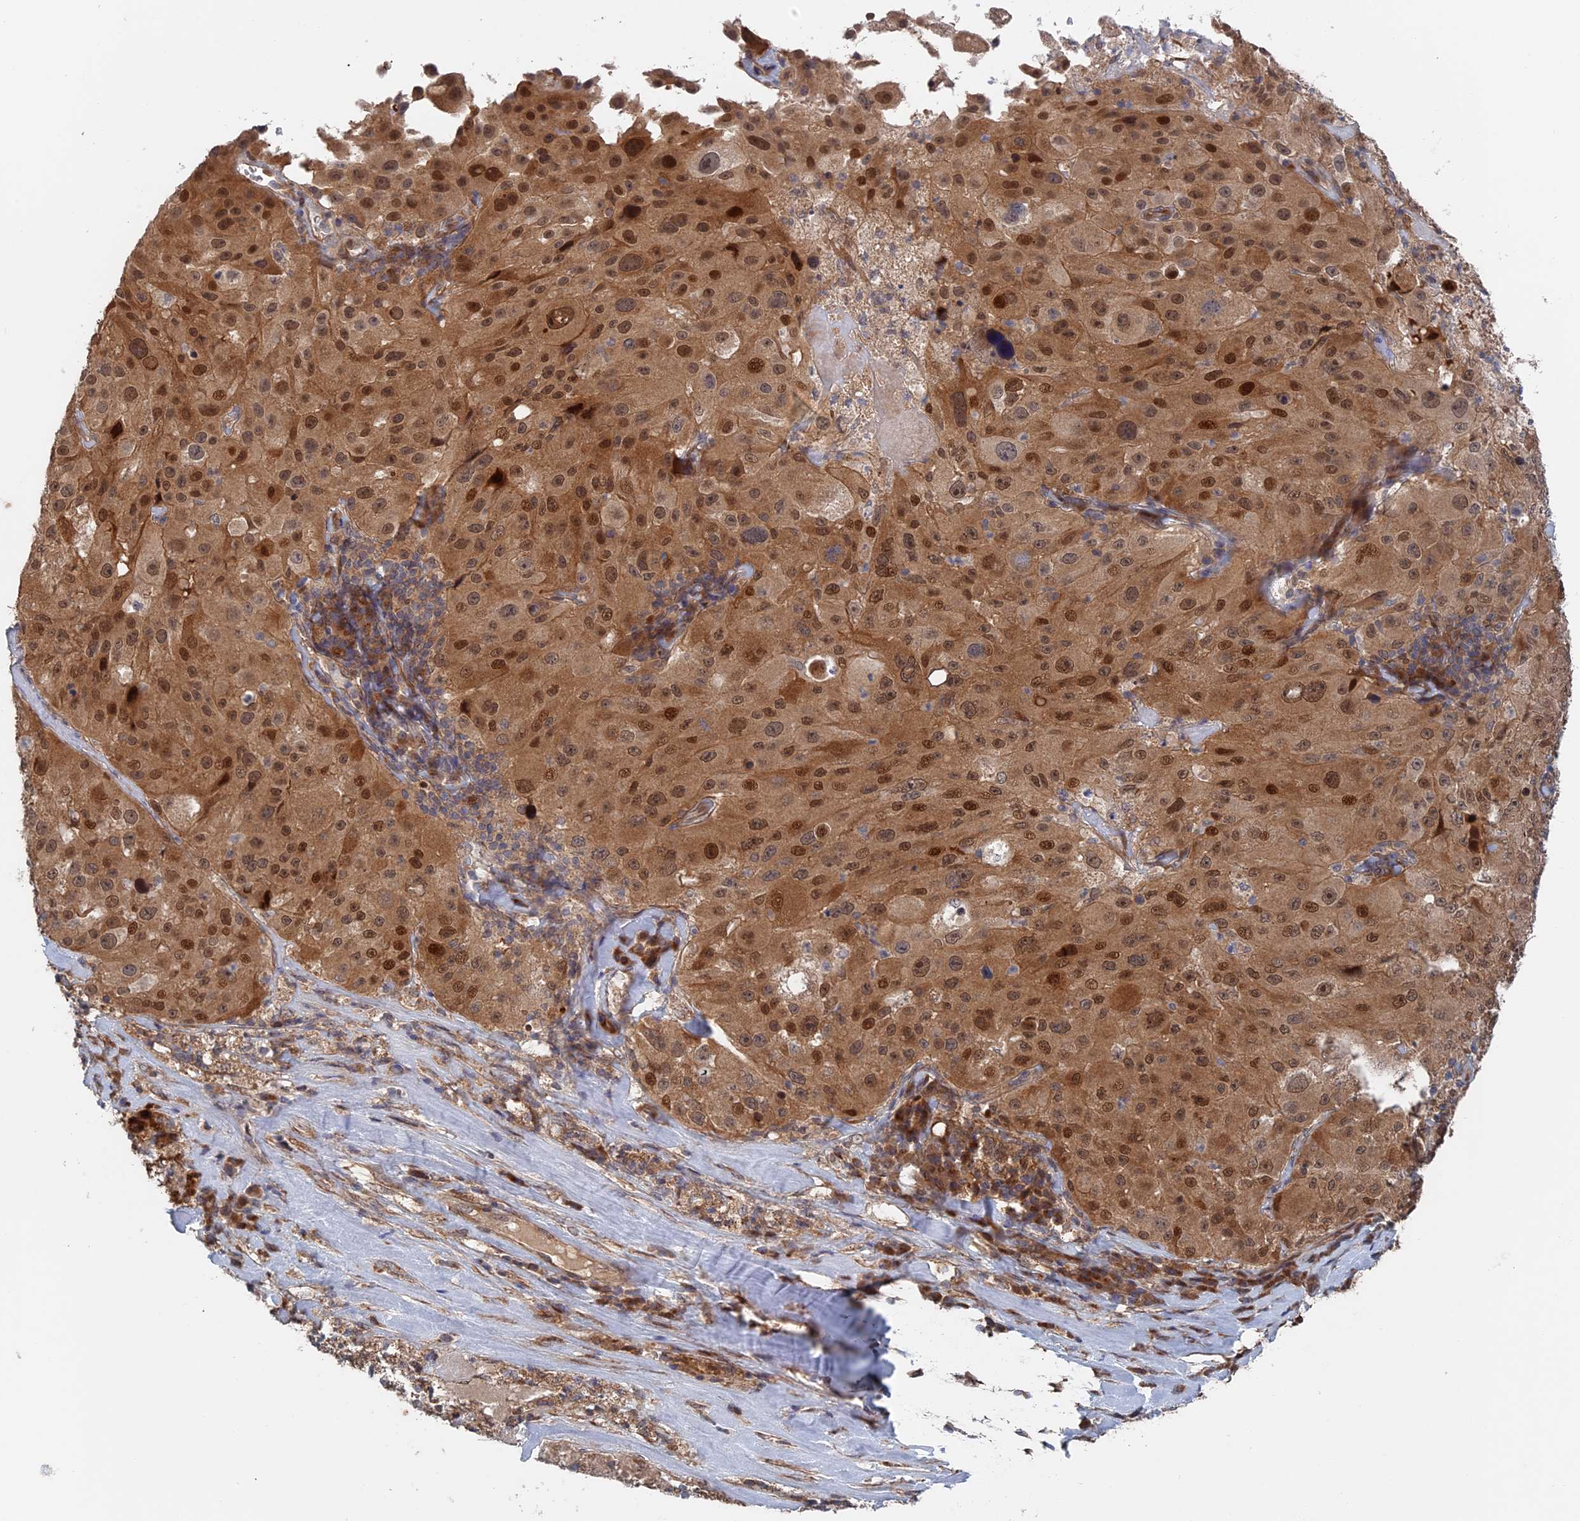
{"staining": {"intensity": "moderate", "quantity": ">75%", "location": "cytoplasmic/membranous,nuclear"}, "tissue": "melanoma", "cell_type": "Tumor cells", "image_type": "cancer", "snomed": [{"axis": "morphology", "description": "Malignant melanoma, Metastatic site"}, {"axis": "topography", "description": "Lymph node"}], "caption": "This is a histology image of immunohistochemistry (IHC) staining of melanoma, which shows moderate expression in the cytoplasmic/membranous and nuclear of tumor cells.", "gene": "ELOVL6", "patient": {"sex": "male", "age": 62}}